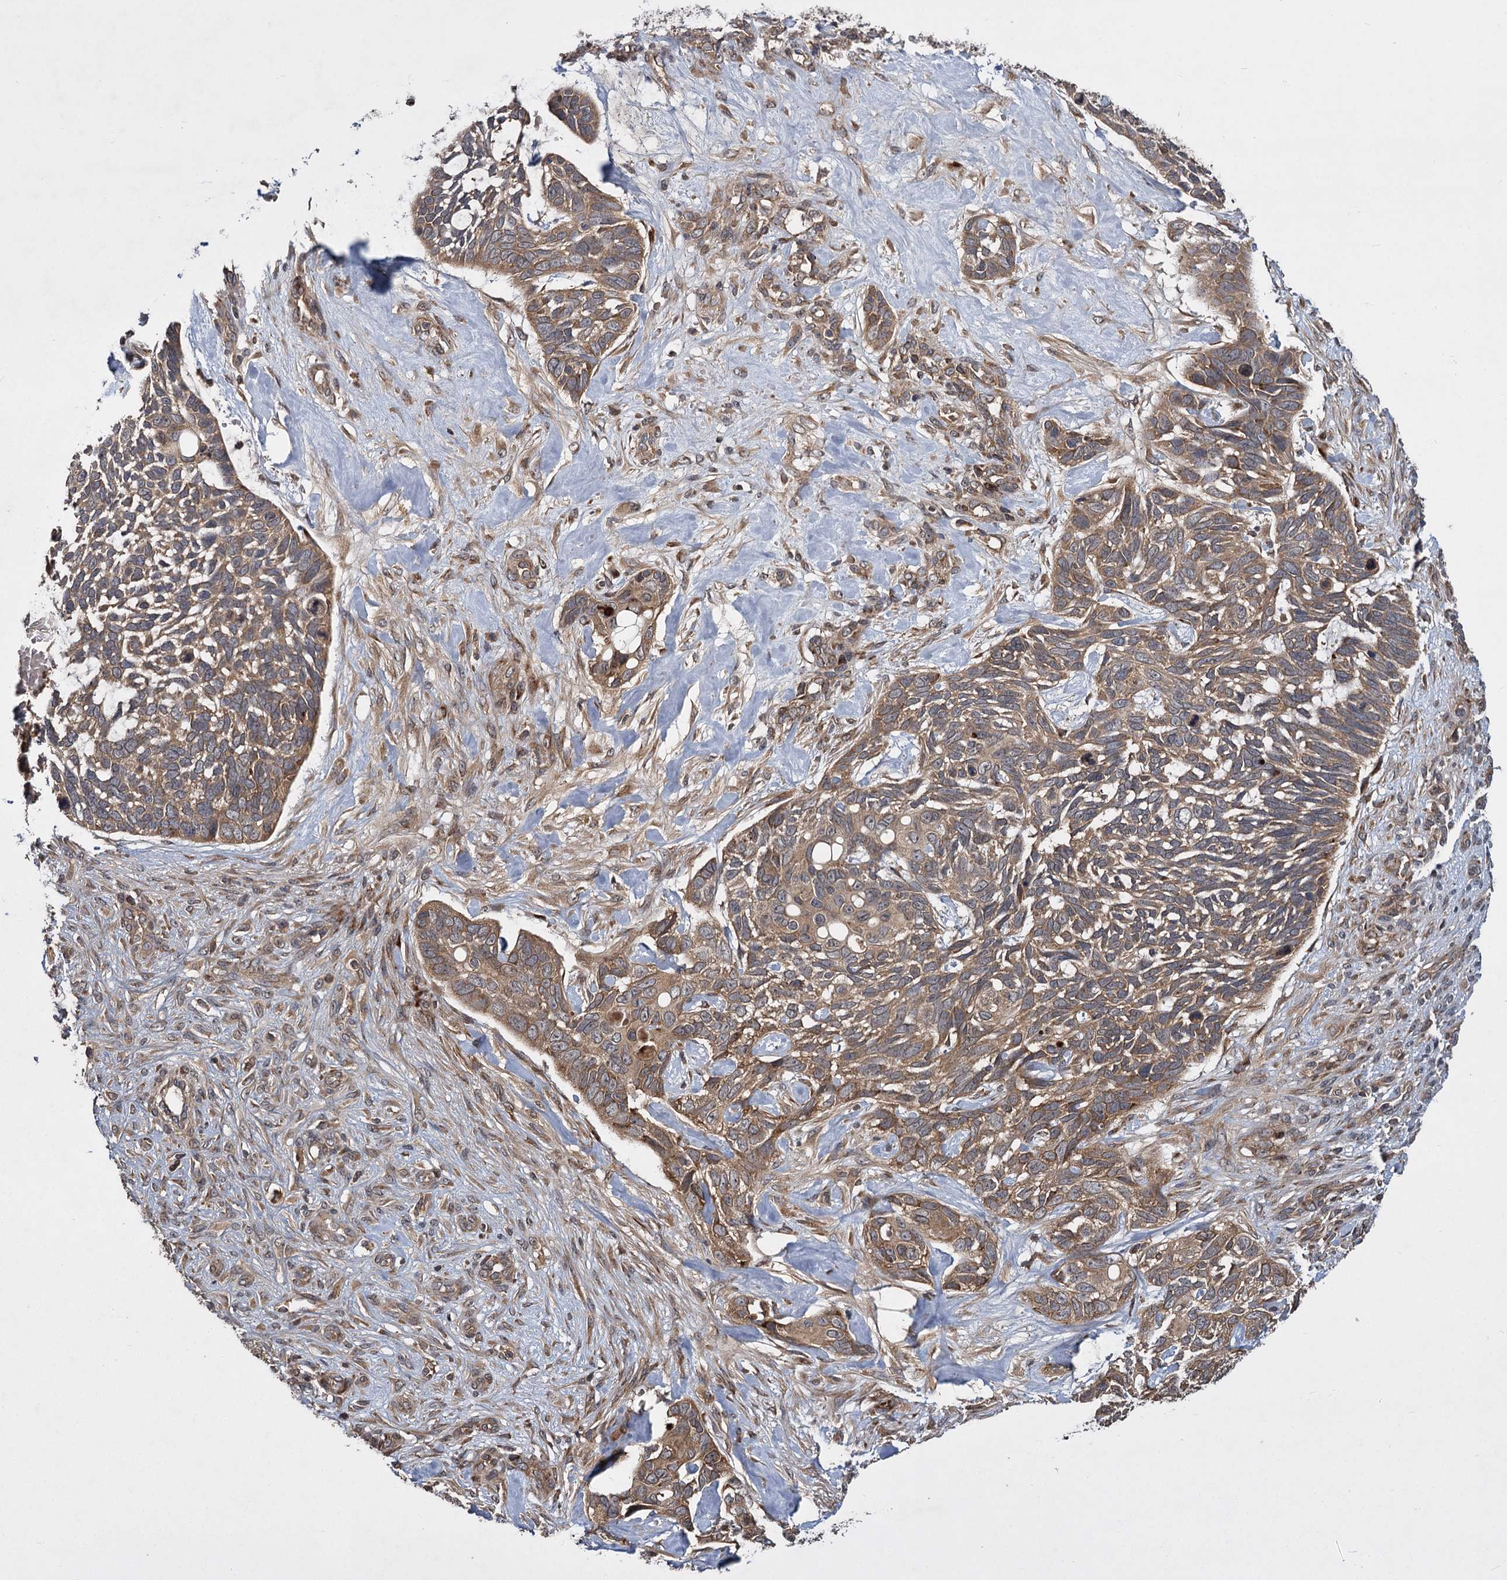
{"staining": {"intensity": "moderate", "quantity": ">75%", "location": "cytoplasmic/membranous"}, "tissue": "skin cancer", "cell_type": "Tumor cells", "image_type": "cancer", "snomed": [{"axis": "morphology", "description": "Basal cell carcinoma"}, {"axis": "topography", "description": "Skin"}], "caption": "The histopathology image demonstrates immunohistochemical staining of basal cell carcinoma (skin). There is moderate cytoplasmic/membranous positivity is seen in about >75% of tumor cells.", "gene": "INPPL1", "patient": {"sex": "male", "age": 88}}